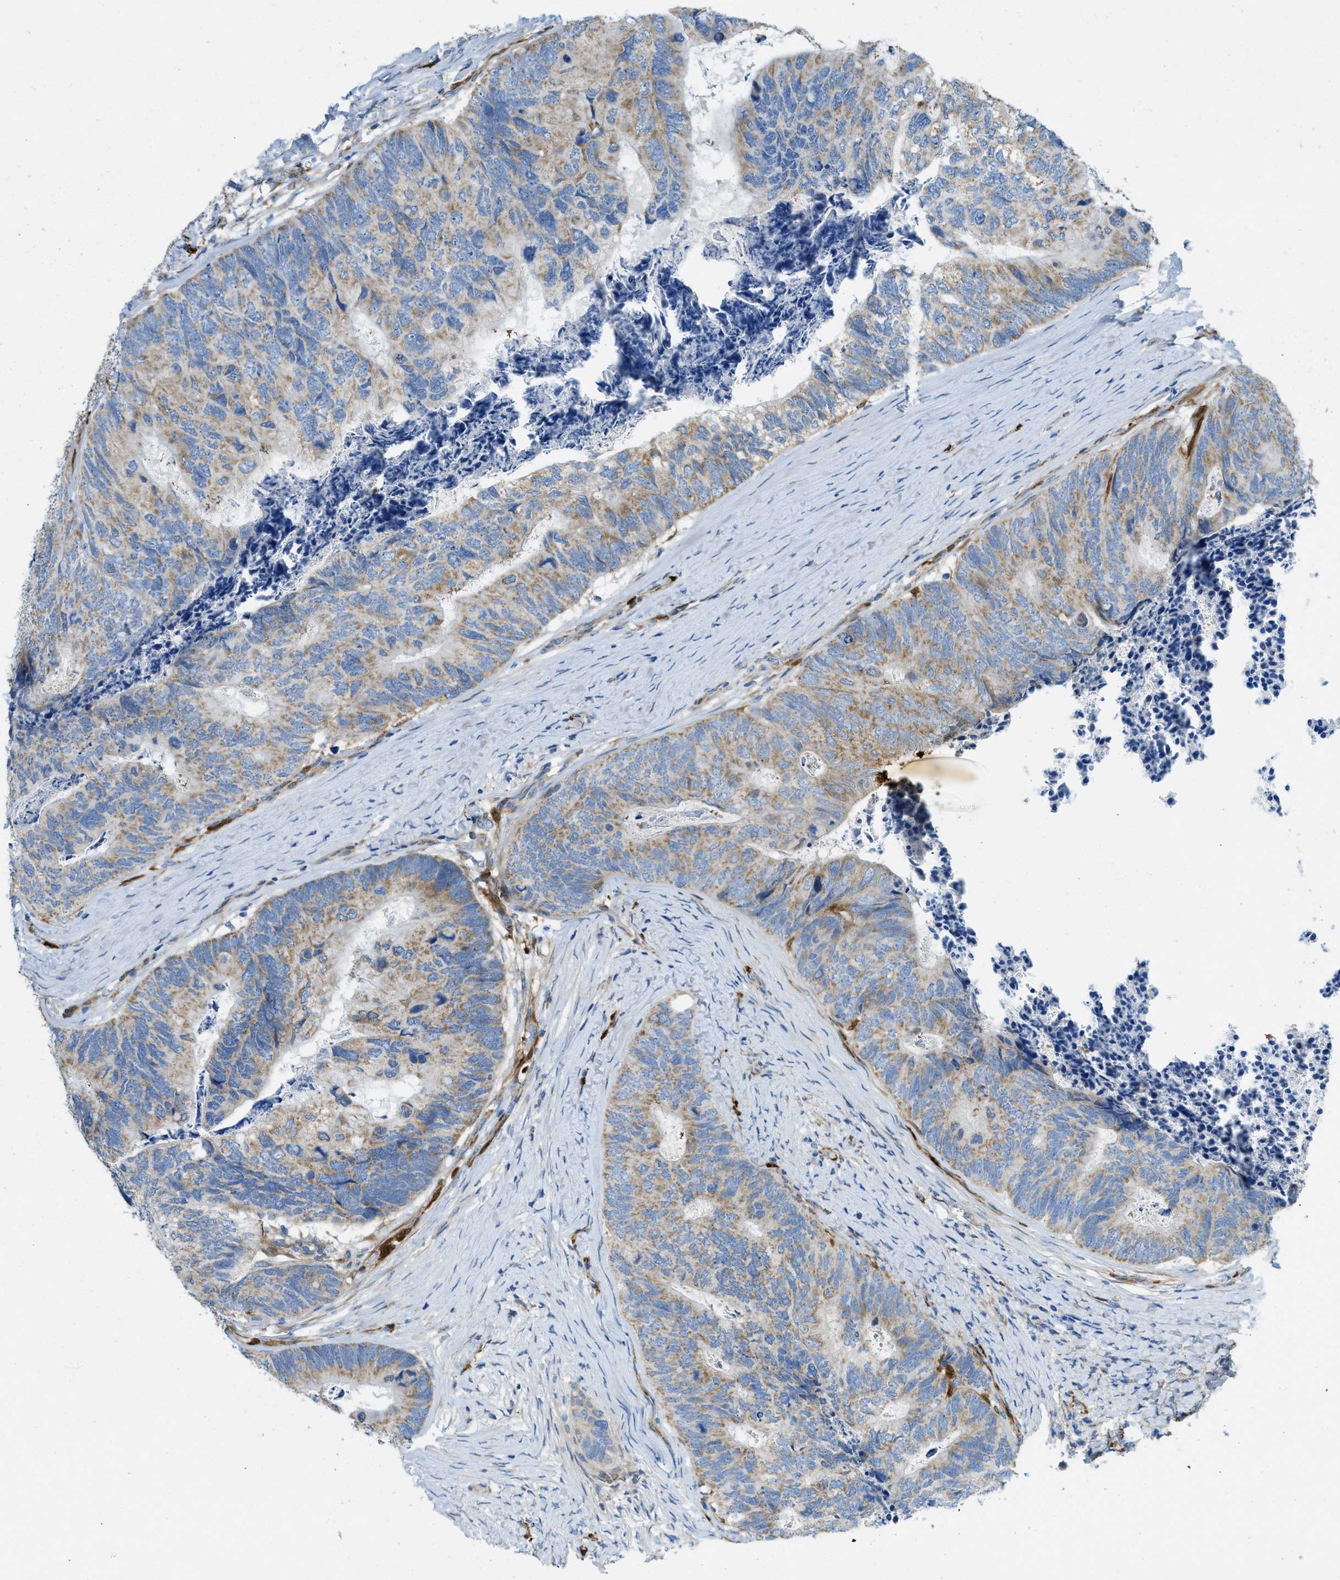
{"staining": {"intensity": "weak", "quantity": ">75%", "location": "cytoplasmic/membranous"}, "tissue": "colorectal cancer", "cell_type": "Tumor cells", "image_type": "cancer", "snomed": [{"axis": "morphology", "description": "Adenocarcinoma, NOS"}, {"axis": "topography", "description": "Colon"}], "caption": "DAB (3,3'-diaminobenzidine) immunohistochemical staining of colorectal adenocarcinoma reveals weak cytoplasmic/membranous protein expression in about >75% of tumor cells.", "gene": "CYGB", "patient": {"sex": "female", "age": 67}}